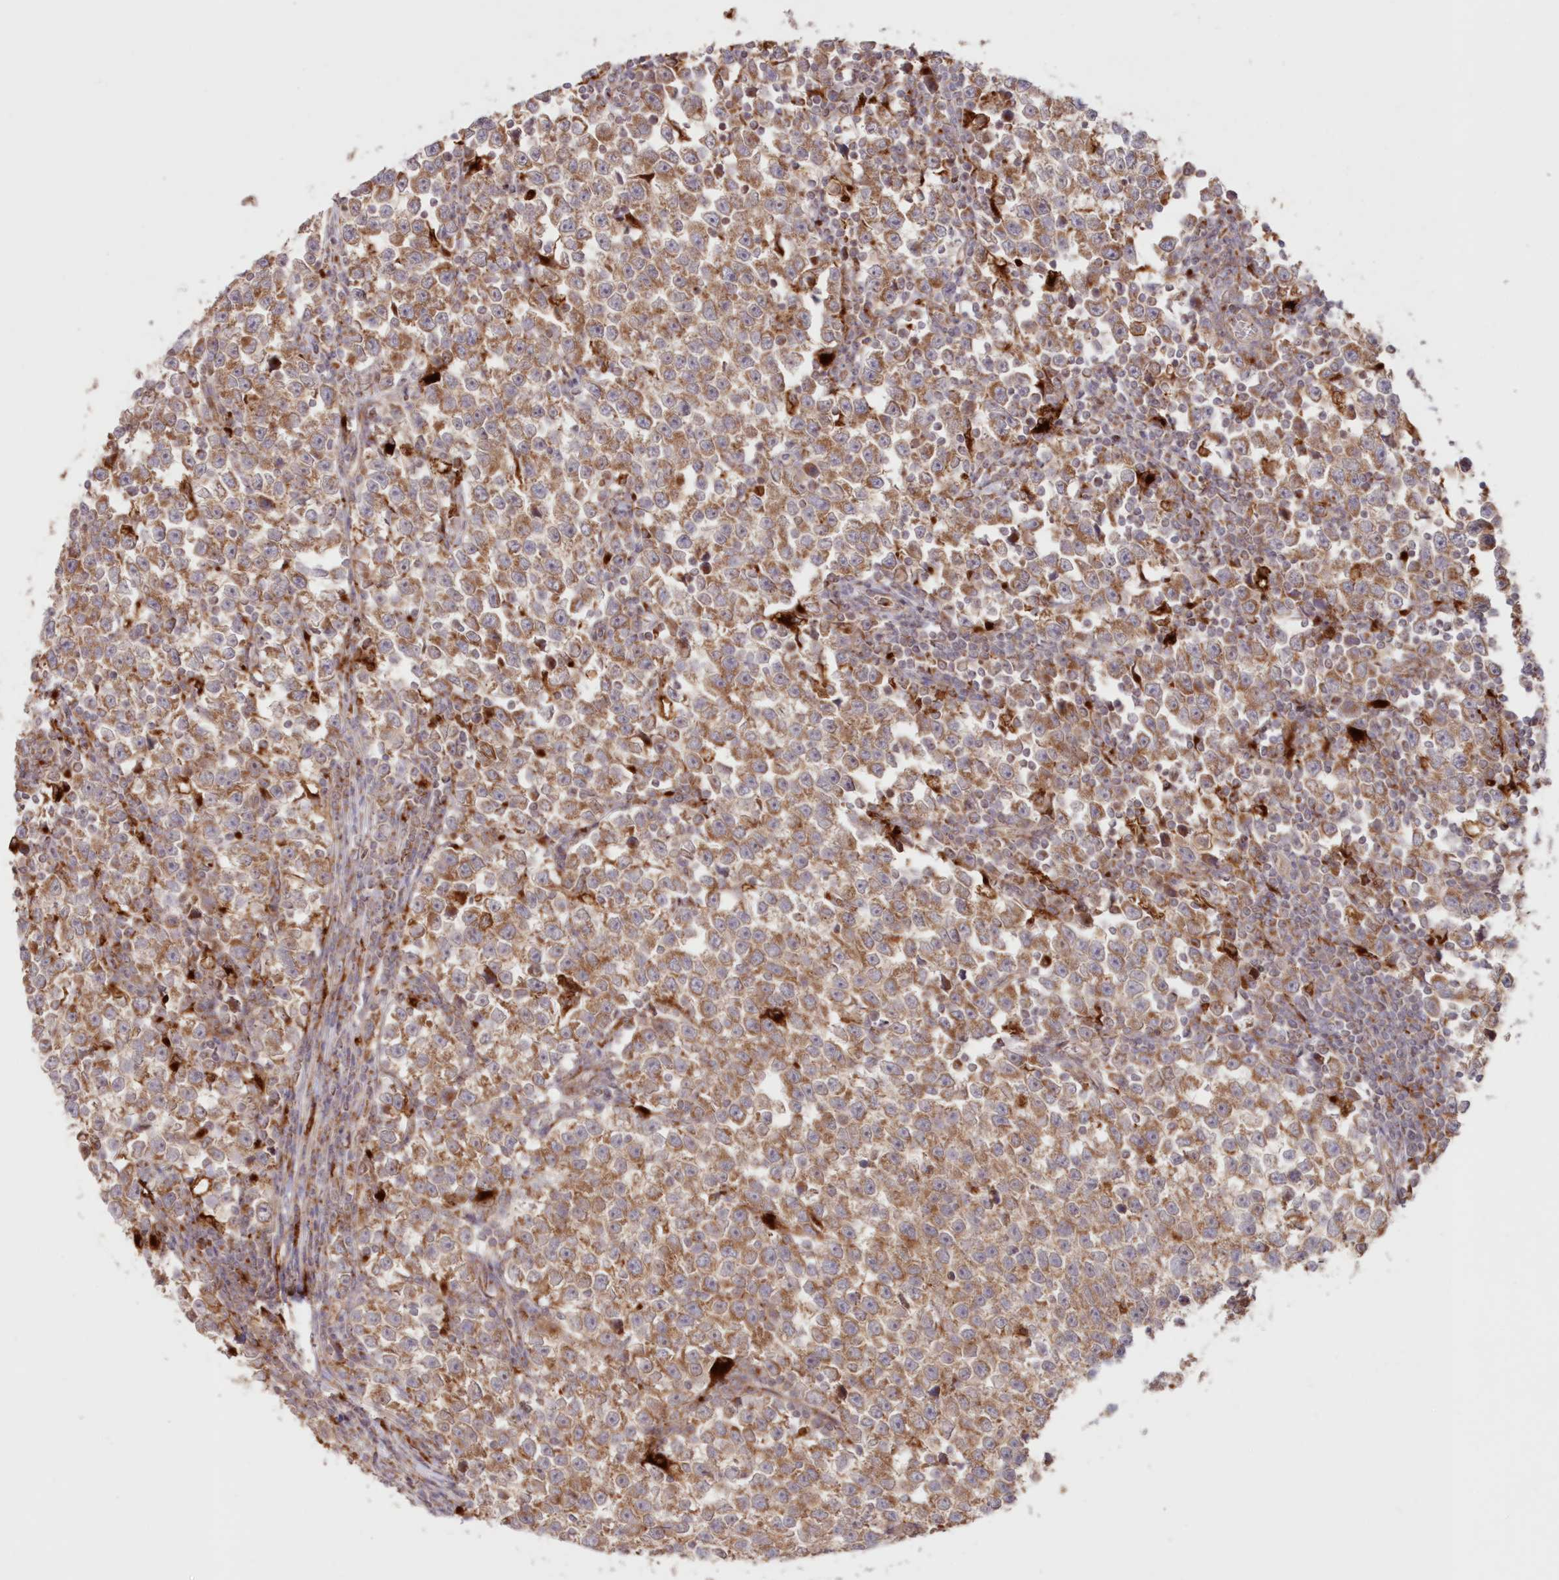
{"staining": {"intensity": "moderate", "quantity": ">75%", "location": "cytoplasmic/membranous"}, "tissue": "testis cancer", "cell_type": "Tumor cells", "image_type": "cancer", "snomed": [{"axis": "morphology", "description": "Normal tissue, NOS"}, {"axis": "morphology", "description": "Seminoma, NOS"}, {"axis": "topography", "description": "Testis"}], "caption": "Immunohistochemical staining of seminoma (testis) demonstrates moderate cytoplasmic/membranous protein expression in approximately >75% of tumor cells.", "gene": "ABCC3", "patient": {"sex": "male", "age": 43}}